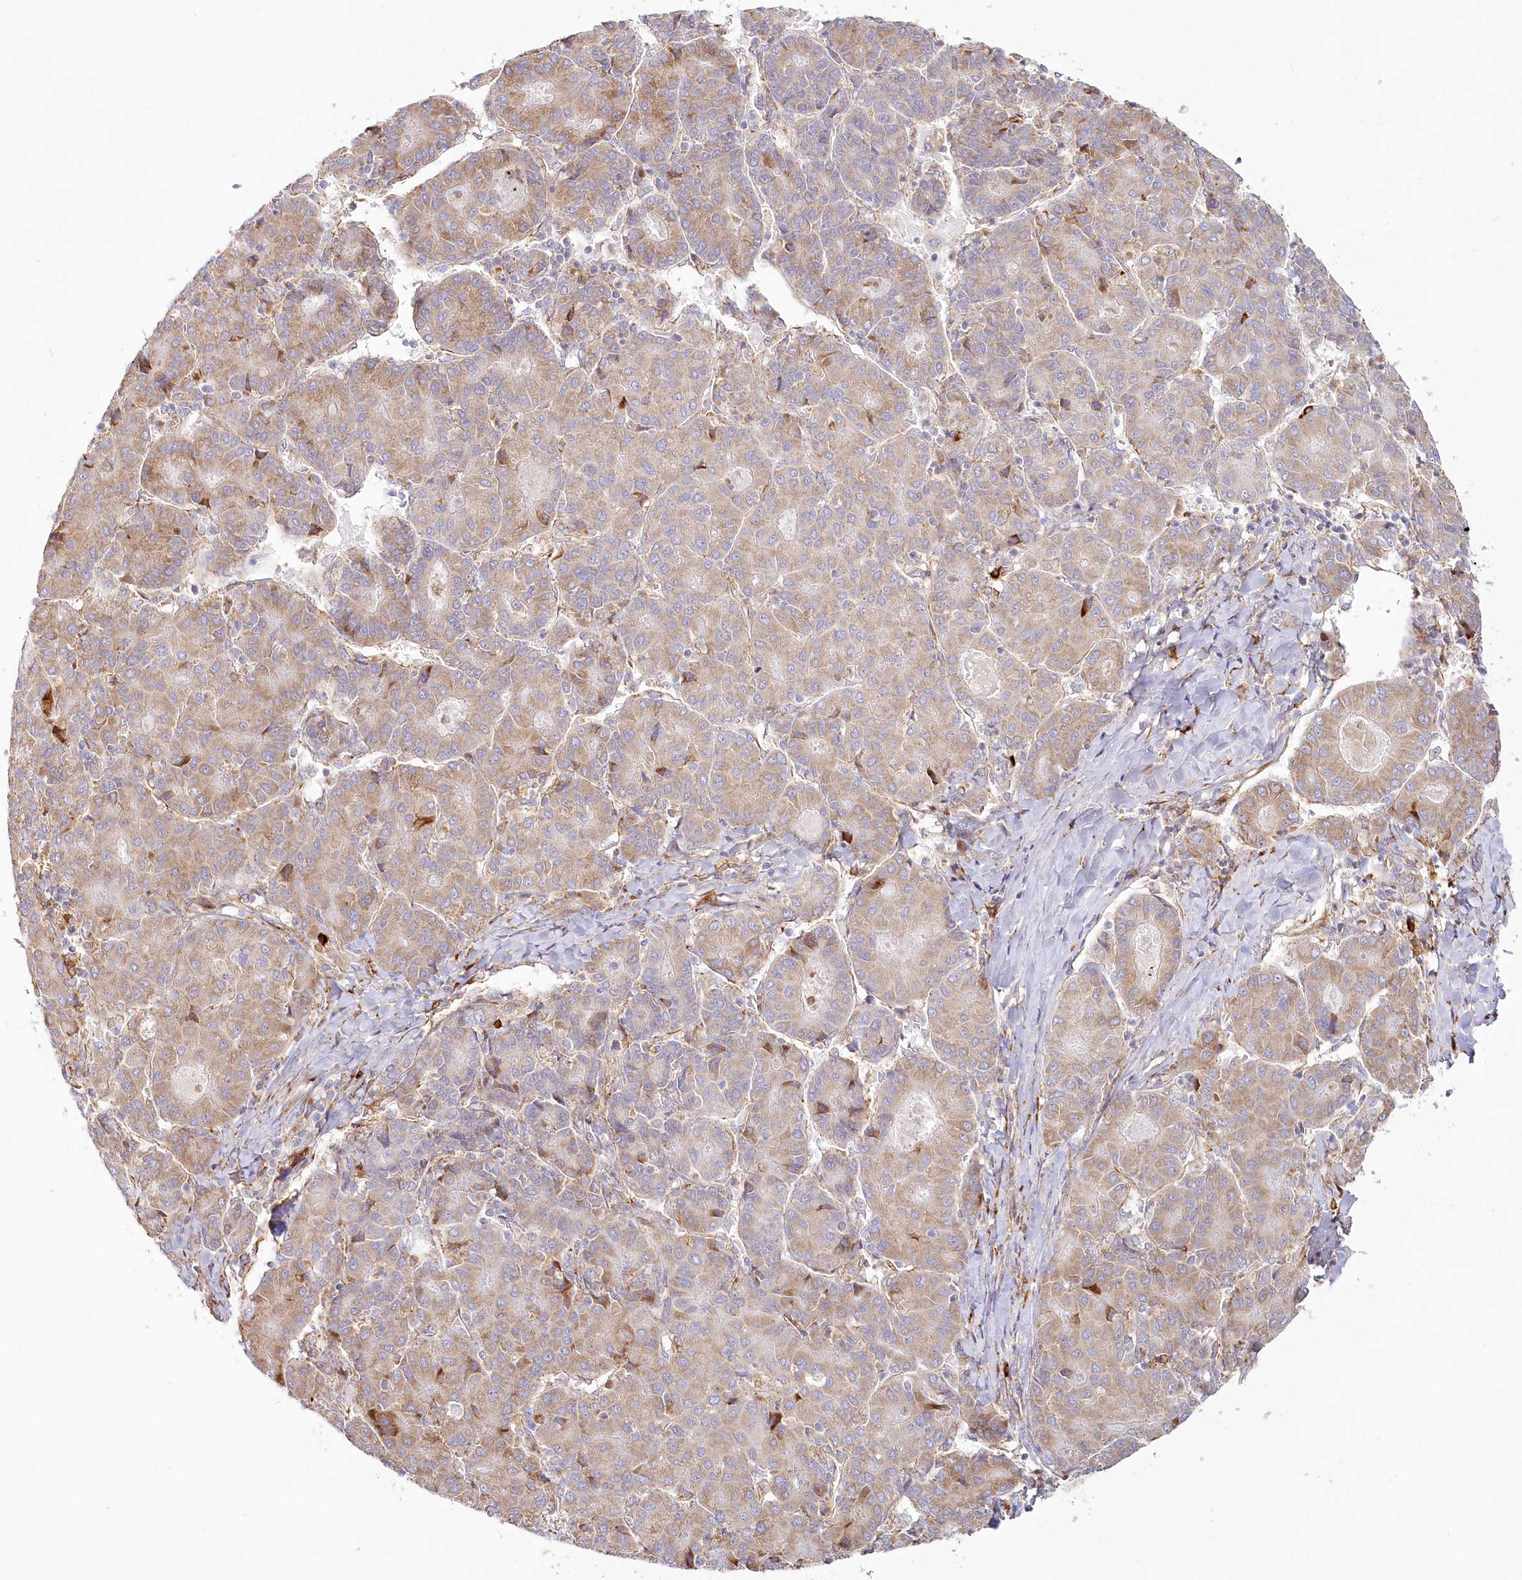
{"staining": {"intensity": "moderate", "quantity": ">75%", "location": "cytoplasmic/membranous"}, "tissue": "liver cancer", "cell_type": "Tumor cells", "image_type": "cancer", "snomed": [{"axis": "morphology", "description": "Carcinoma, Hepatocellular, NOS"}, {"axis": "topography", "description": "Liver"}], "caption": "The histopathology image demonstrates staining of liver cancer (hepatocellular carcinoma), revealing moderate cytoplasmic/membranous protein positivity (brown color) within tumor cells. (IHC, brightfield microscopy, high magnification).", "gene": "HARS2", "patient": {"sex": "male", "age": 65}}